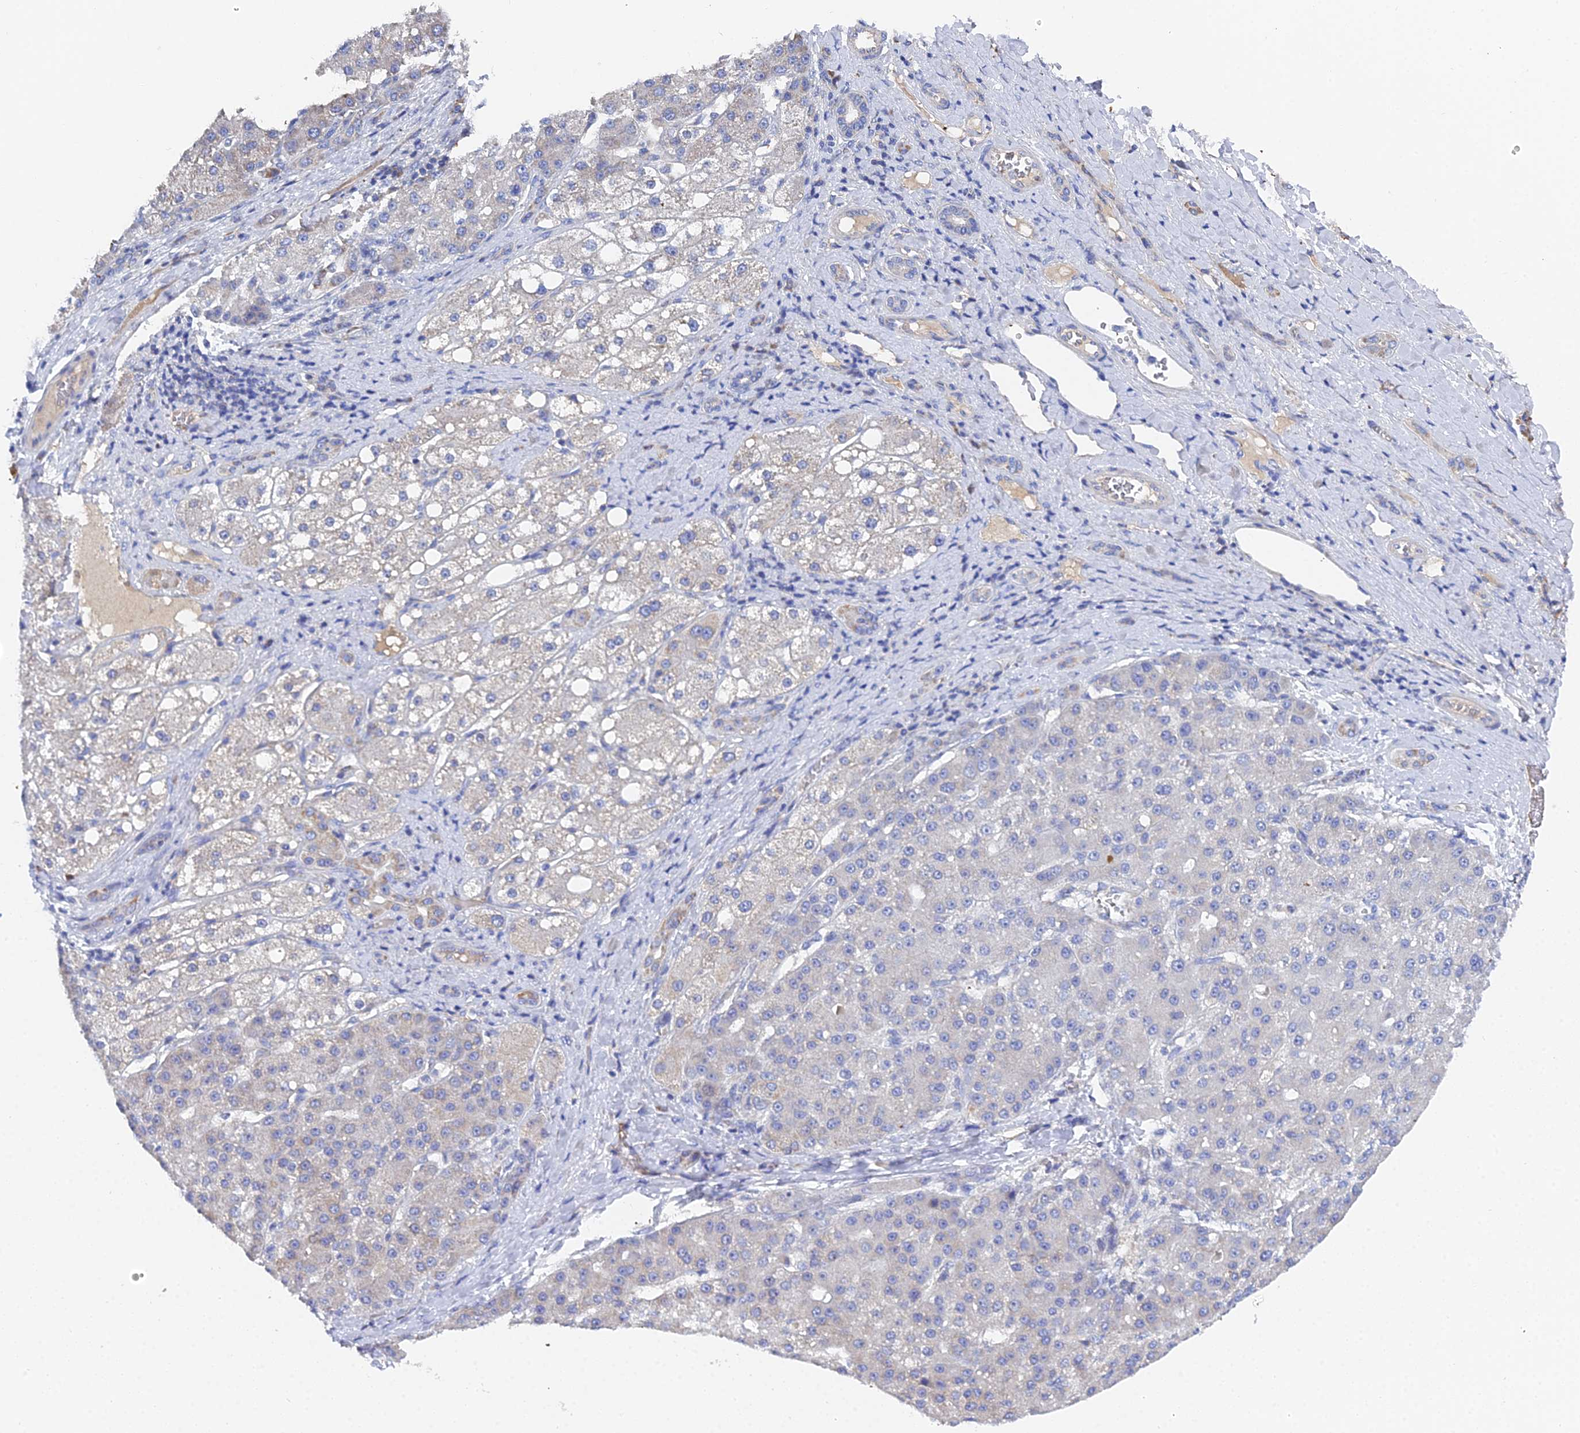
{"staining": {"intensity": "negative", "quantity": "none", "location": "none"}, "tissue": "liver cancer", "cell_type": "Tumor cells", "image_type": "cancer", "snomed": [{"axis": "morphology", "description": "Carcinoma, Hepatocellular, NOS"}, {"axis": "topography", "description": "Liver"}], "caption": "Hepatocellular carcinoma (liver) was stained to show a protein in brown. There is no significant expression in tumor cells. (Stains: DAB IHC with hematoxylin counter stain, Microscopy: brightfield microscopy at high magnification).", "gene": "UBE2L3", "patient": {"sex": "male", "age": 67}}